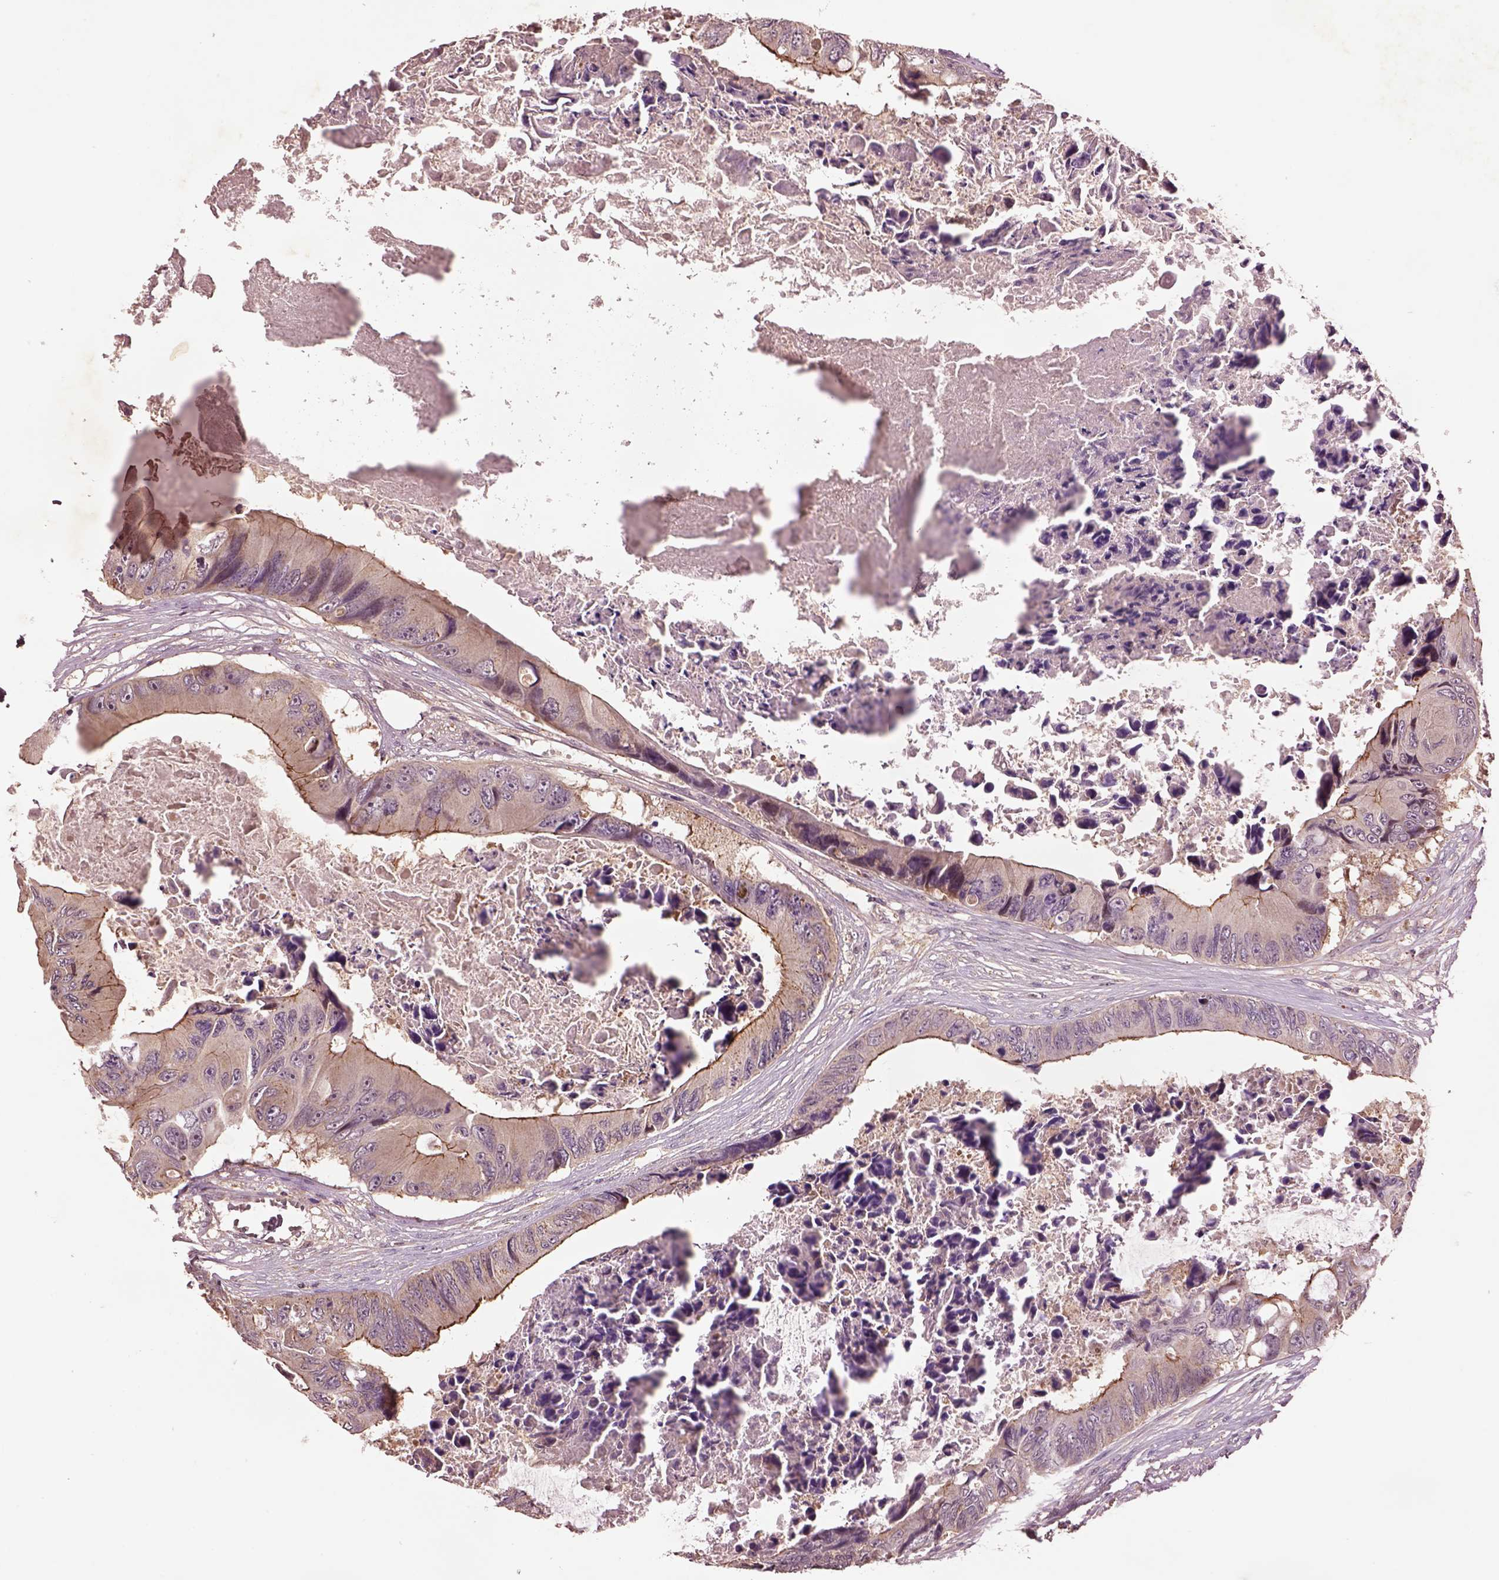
{"staining": {"intensity": "weak", "quantity": "25%-75%", "location": "cytoplasmic/membranous"}, "tissue": "colorectal cancer", "cell_type": "Tumor cells", "image_type": "cancer", "snomed": [{"axis": "morphology", "description": "Adenocarcinoma, NOS"}, {"axis": "topography", "description": "Rectum"}], "caption": "Immunohistochemical staining of human colorectal adenocarcinoma reveals low levels of weak cytoplasmic/membranous protein positivity in approximately 25%-75% of tumor cells.", "gene": "MTHFS", "patient": {"sex": "male", "age": 63}}